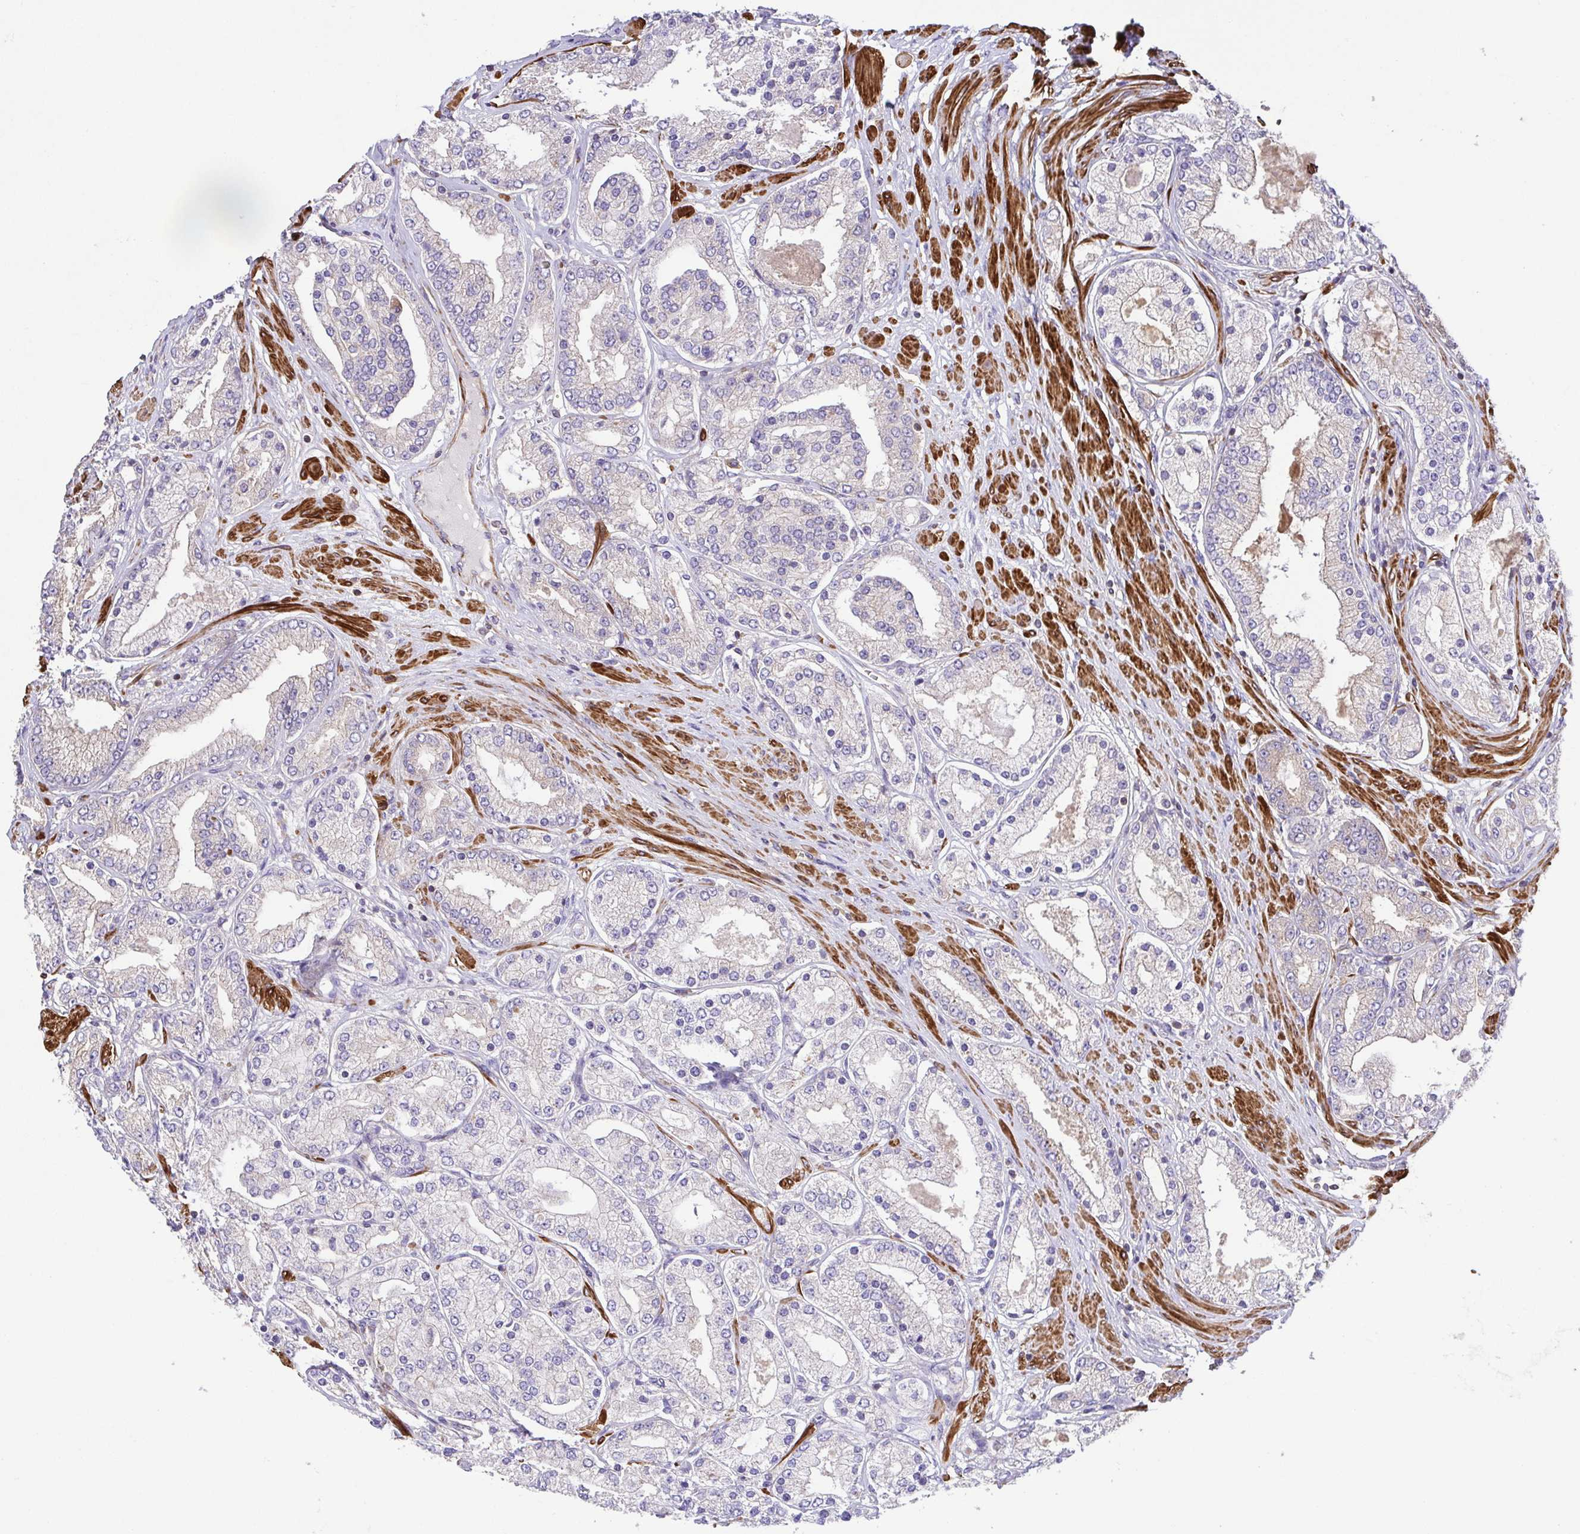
{"staining": {"intensity": "negative", "quantity": "none", "location": "none"}, "tissue": "prostate cancer", "cell_type": "Tumor cells", "image_type": "cancer", "snomed": [{"axis": "morphology", "description": "Adenocarcinoma, High grade"}, {"axis": "topography", "description": "Prostate"}], "caption": "IHC histopathology image of neoplastic tissue: prostate cancer (high-grade adenocarcinoma) stained with DAB (3,3'-diaminobenzidine) reveals no significant protein expression in tumor cells.", "gene": "IDE", "patient": {"sex": "male", "age": 67}}